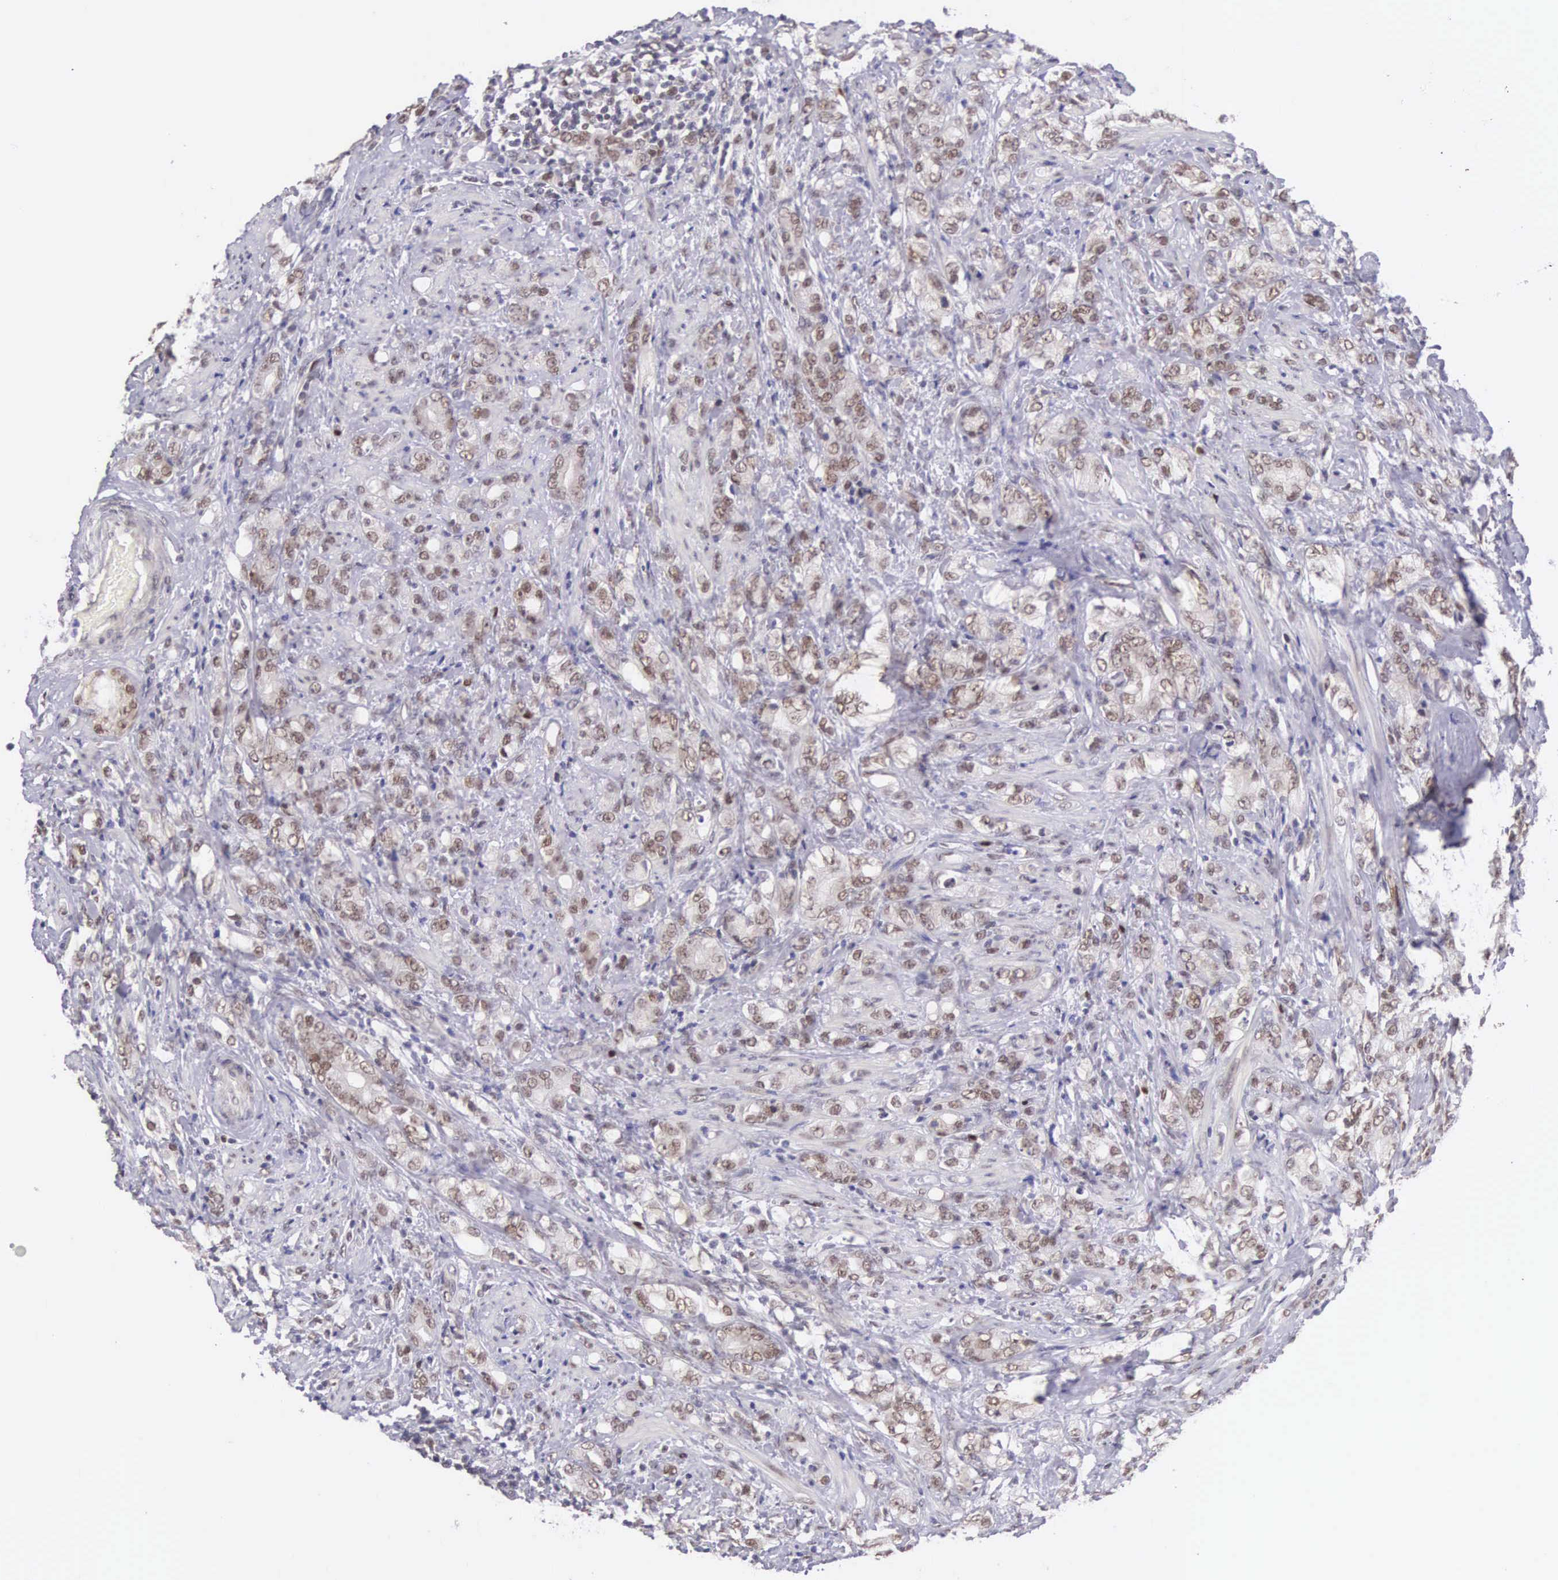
{"staining": {"intensity": "weak", "quantity": "25%-75%", "location": "nuclear"}, "tissue": "prostate cancer", "cell_type": "Tumor cells", "image_type": "cancer", "snomed": [{"axis": "morphology", "description": "Adenocarcinoma, Medium grade"}, {"axis": "topography", "description": "Prostate"}], "caption": "A brown stain labels weak nuclear expression of a protein in human adenocarcinoma (medium-grade) (prostate) tumor cells.", "gene": "CCDC117", "patient": {"sex": "male", "age": 59}}